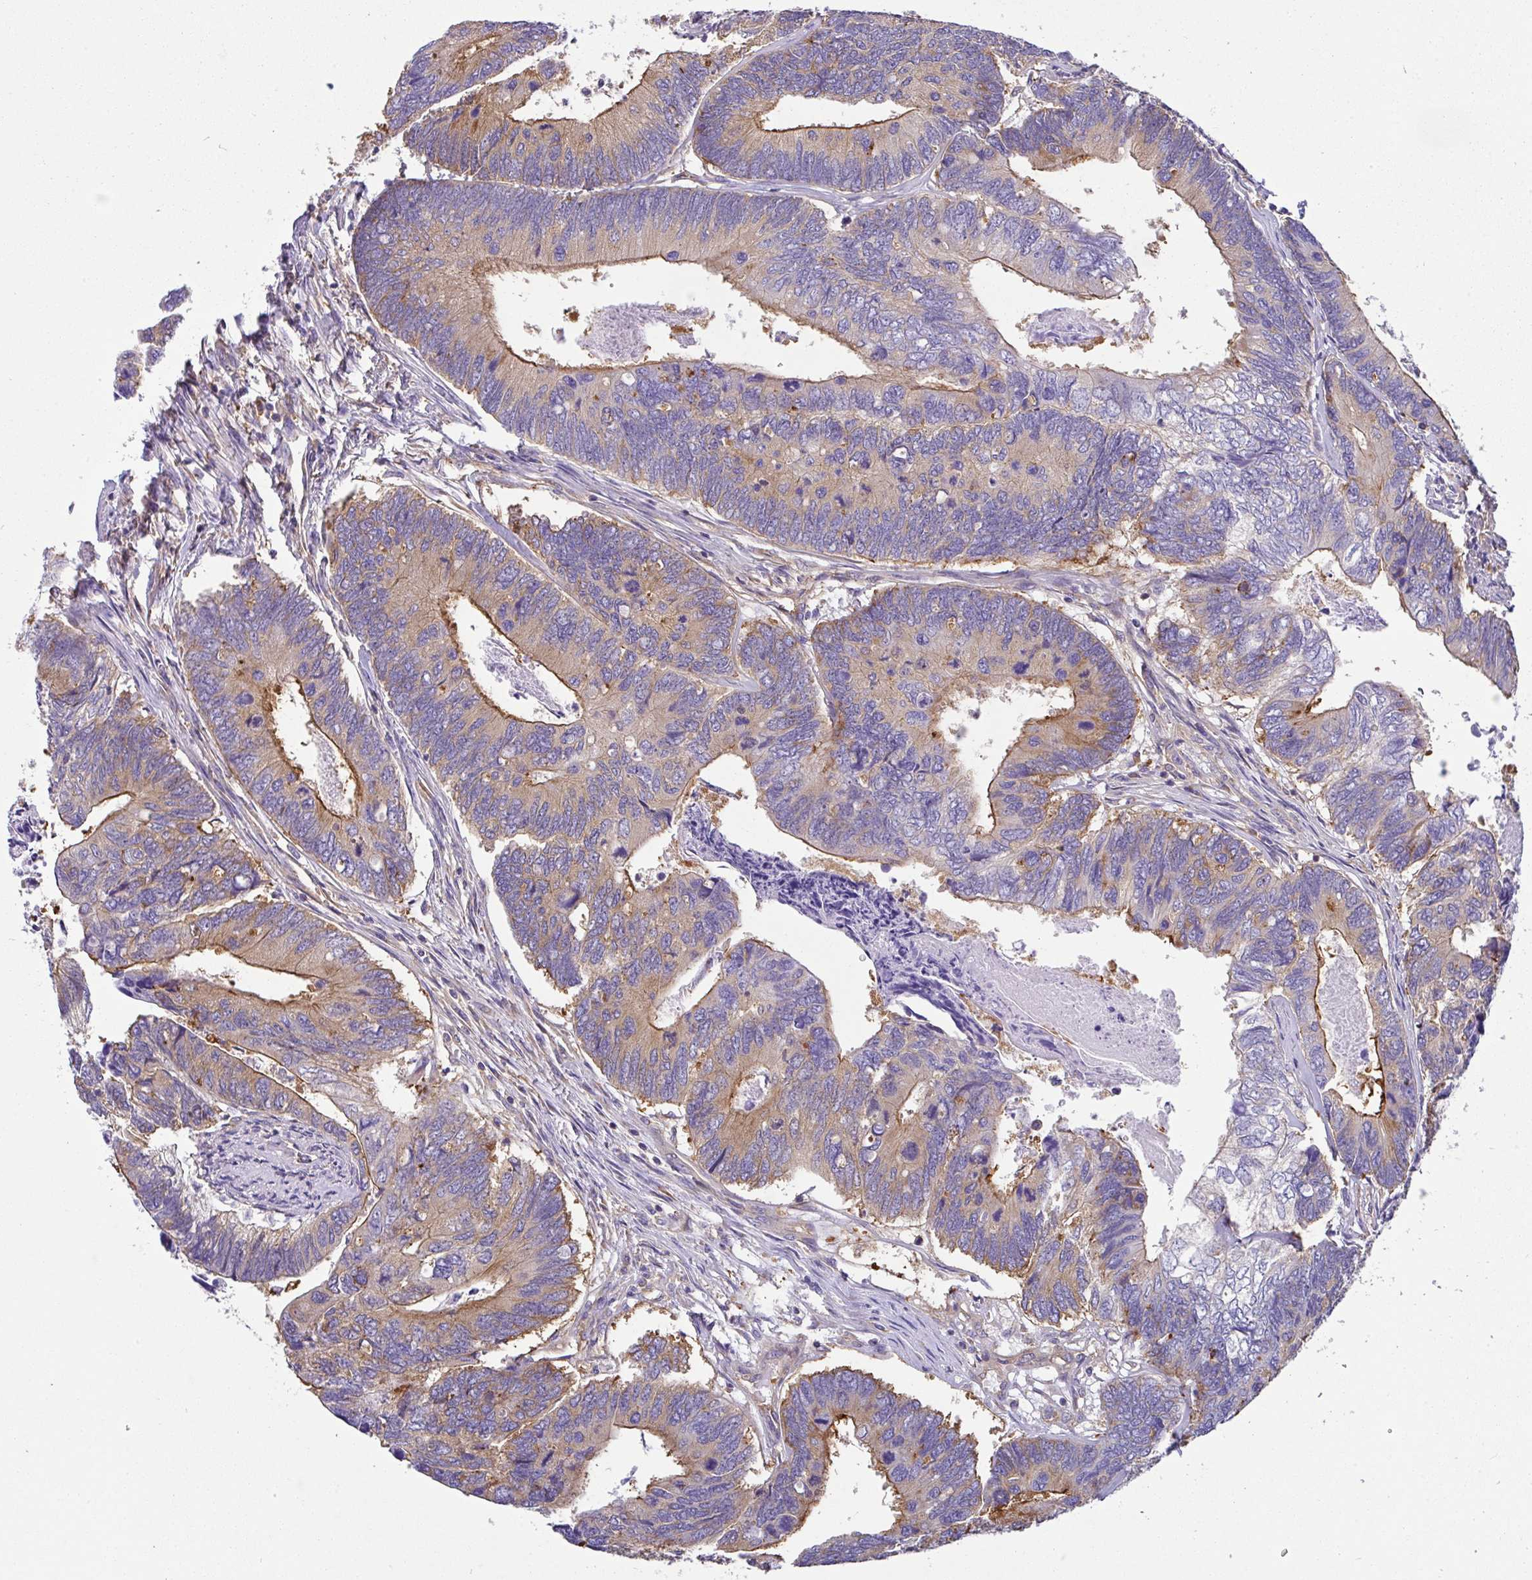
{"staining": {"intensity": "moderate", "quantity": ">75%", "location": "cytoplasmic/membranous"}, "tissue": "colorectal cancer", "cell_type": "Tumor cells", "image_type": "cancer", "snomed": [{"axis": "morphology", "description": "Adenocarcinoma, NOS"}, {"axis": "topography", "description": "Colon"}], "caption": "Immunohistochemistry micrograph of human colorectal adenocarcinoma stained for a protein (brown), which demonstrates medium levels of moderate cytoplasmic/membranous expression in approximately >75% of tumor cells.", "gene": "GFPT2", "patient": {"sex": "female", "age": 67}}